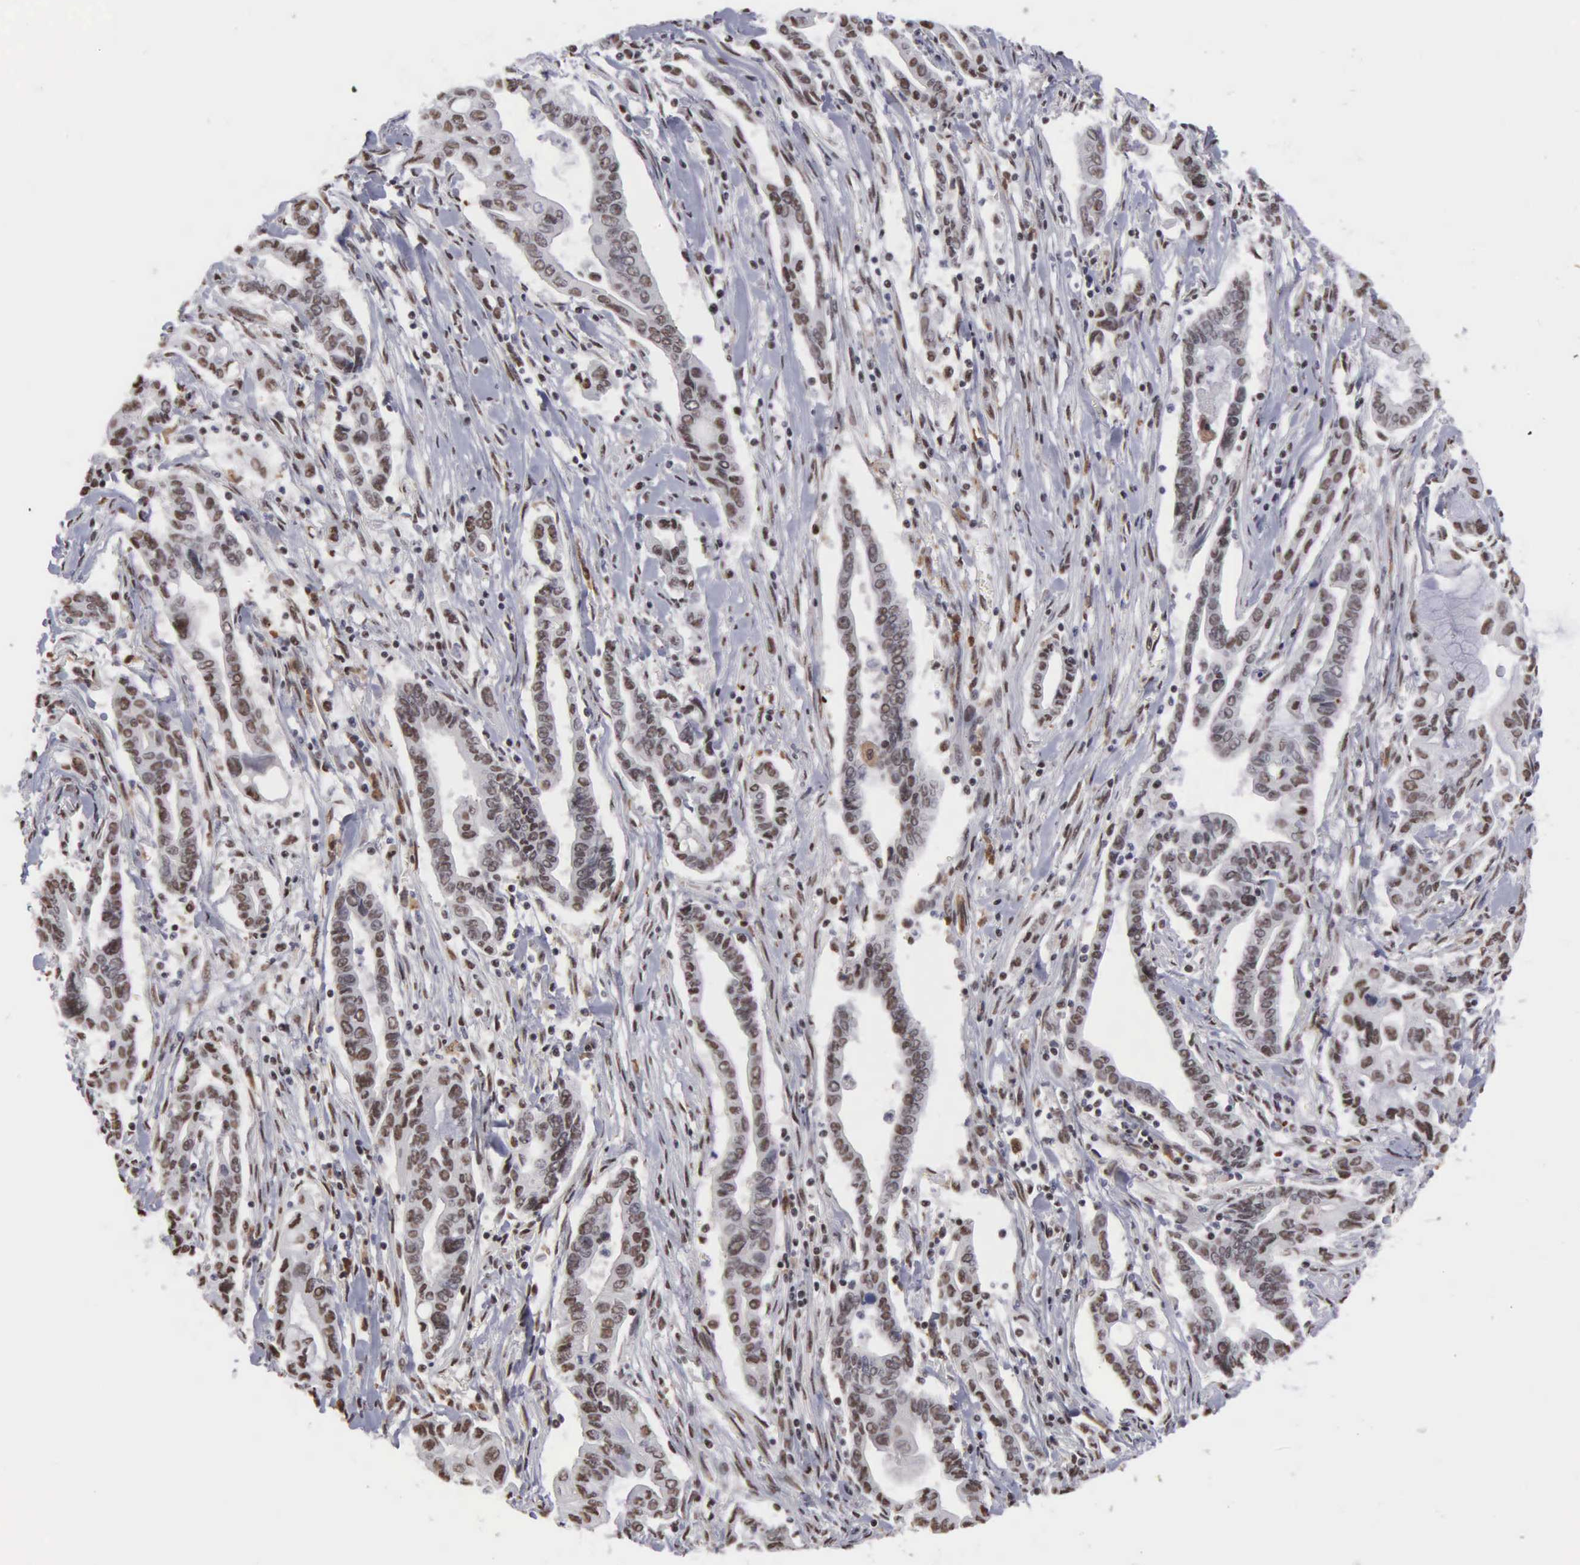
{"staining": {"intensity": "moderate", "quantity": ">75%", "location": "nuclear"}, "tissue": "pancreatic cancer", "cell_type": "Tumor cells", "image_type": "cancer", "snomed": [{"axis": "morphology", "description": "Adenocarcinoma, NOS"}, {"axis": "topography", "description": "Pancreas"}], "caption": "Approximately >75% of tumor cells in human pancreatic cancer (adenocarcinoma) display moderate nuclear protein staining as visualized by brown immunohistochemical staining.", "gene": "KIAA0586", "patient": {"sex": "female", "age": 57}}